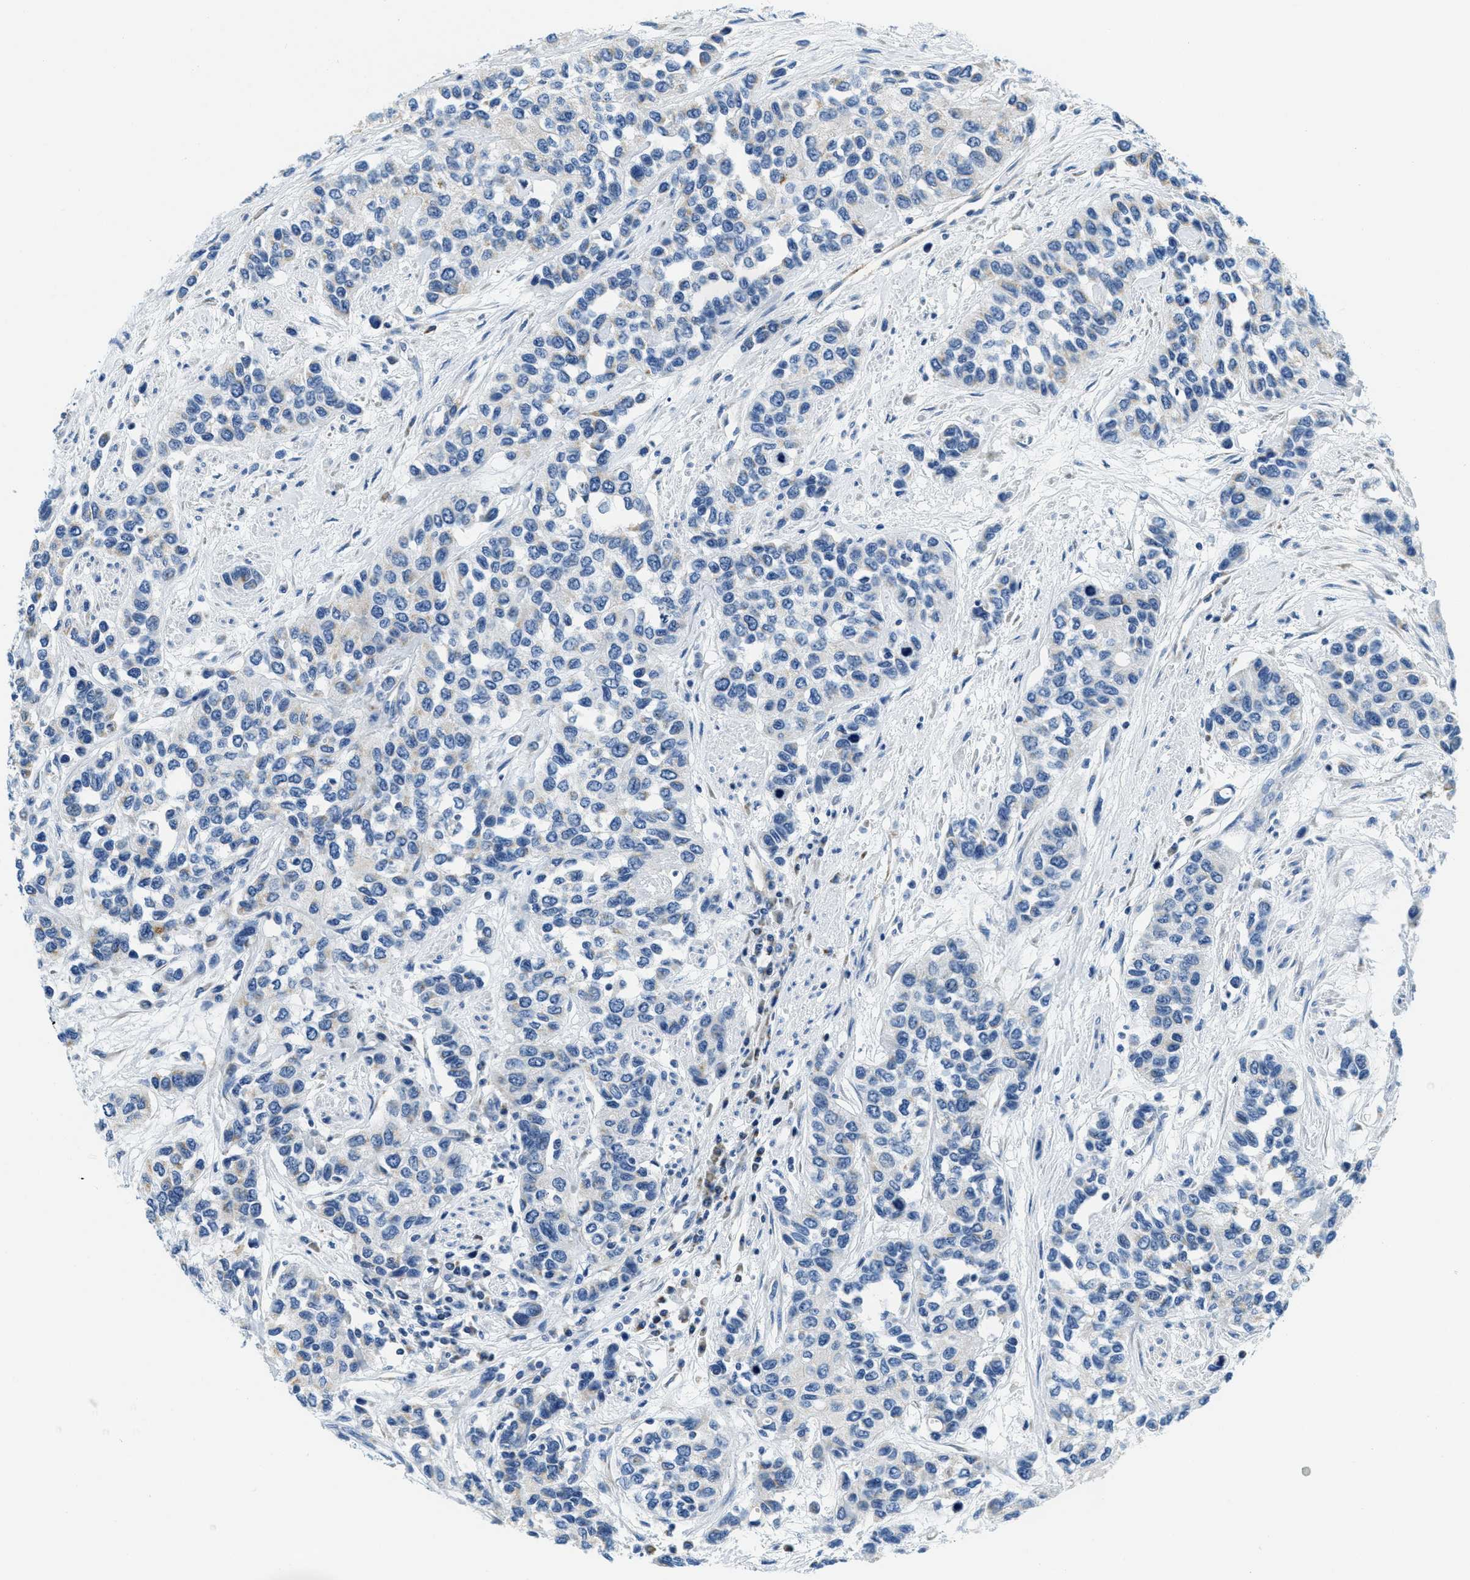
{"staining": {"intensity": "negative", "quantity": "none", "location": "none"}, "tissue": "urothelial cancer", "cell_type": "Tumor cells", "image_type": "cancer", "snomed": [{"axis": "morphology", "description": "Urothelial carcinoma, High grade"}, {"axis": "topography", "description": "Urinary bladder"}], "caption": "IHC of urothelial carcinoma (high-grade) demonstrates no positivity in tumor cells.", "gene": "CA4", "patient": {"sex": "female", "age": 56}}